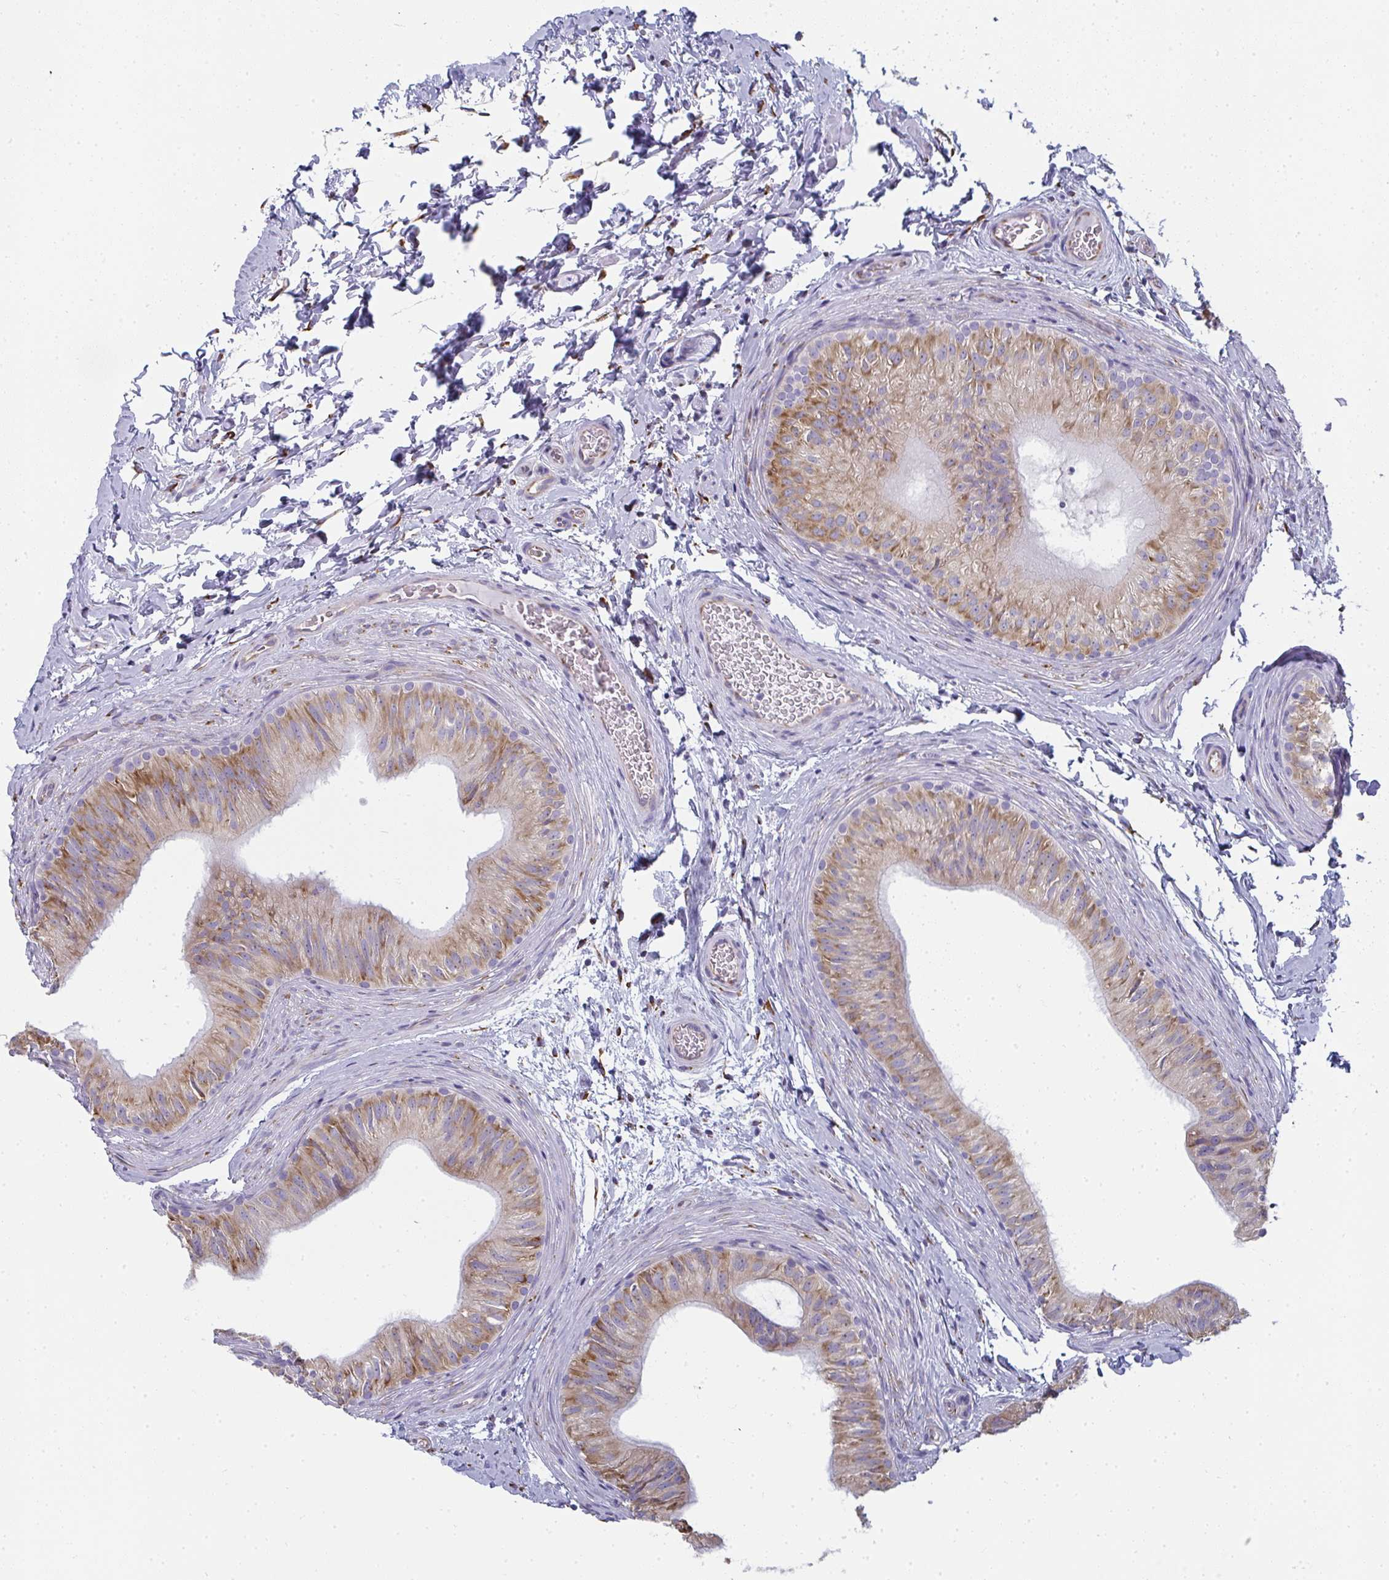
{"staining": {"intensity": "moderate", "quantity": ">75%", "location": "cytoplasmic/membranous"}, "tissue": "epididymis", "cell_type": "Glandular cells", "image_type": "normal", "snomed": [{"axis": "morphology", "description": "Normal tissue, NOS"}, {"axis": "topography", "description": "Epididymis"}], "caption": "Brown immunohistochemical staining in normal human epididymis displays moderate cytoplasmic/membranous expression in approximately >75% of glandular cells. The staining was performed using DAB (3,3'-diaminobenzidine), with brown indicating positive protein expression. Nuclei are stained blue with hematoxylin.", "gene": "SHROOM1", "patient": {"sex": "male", "age": 24}}